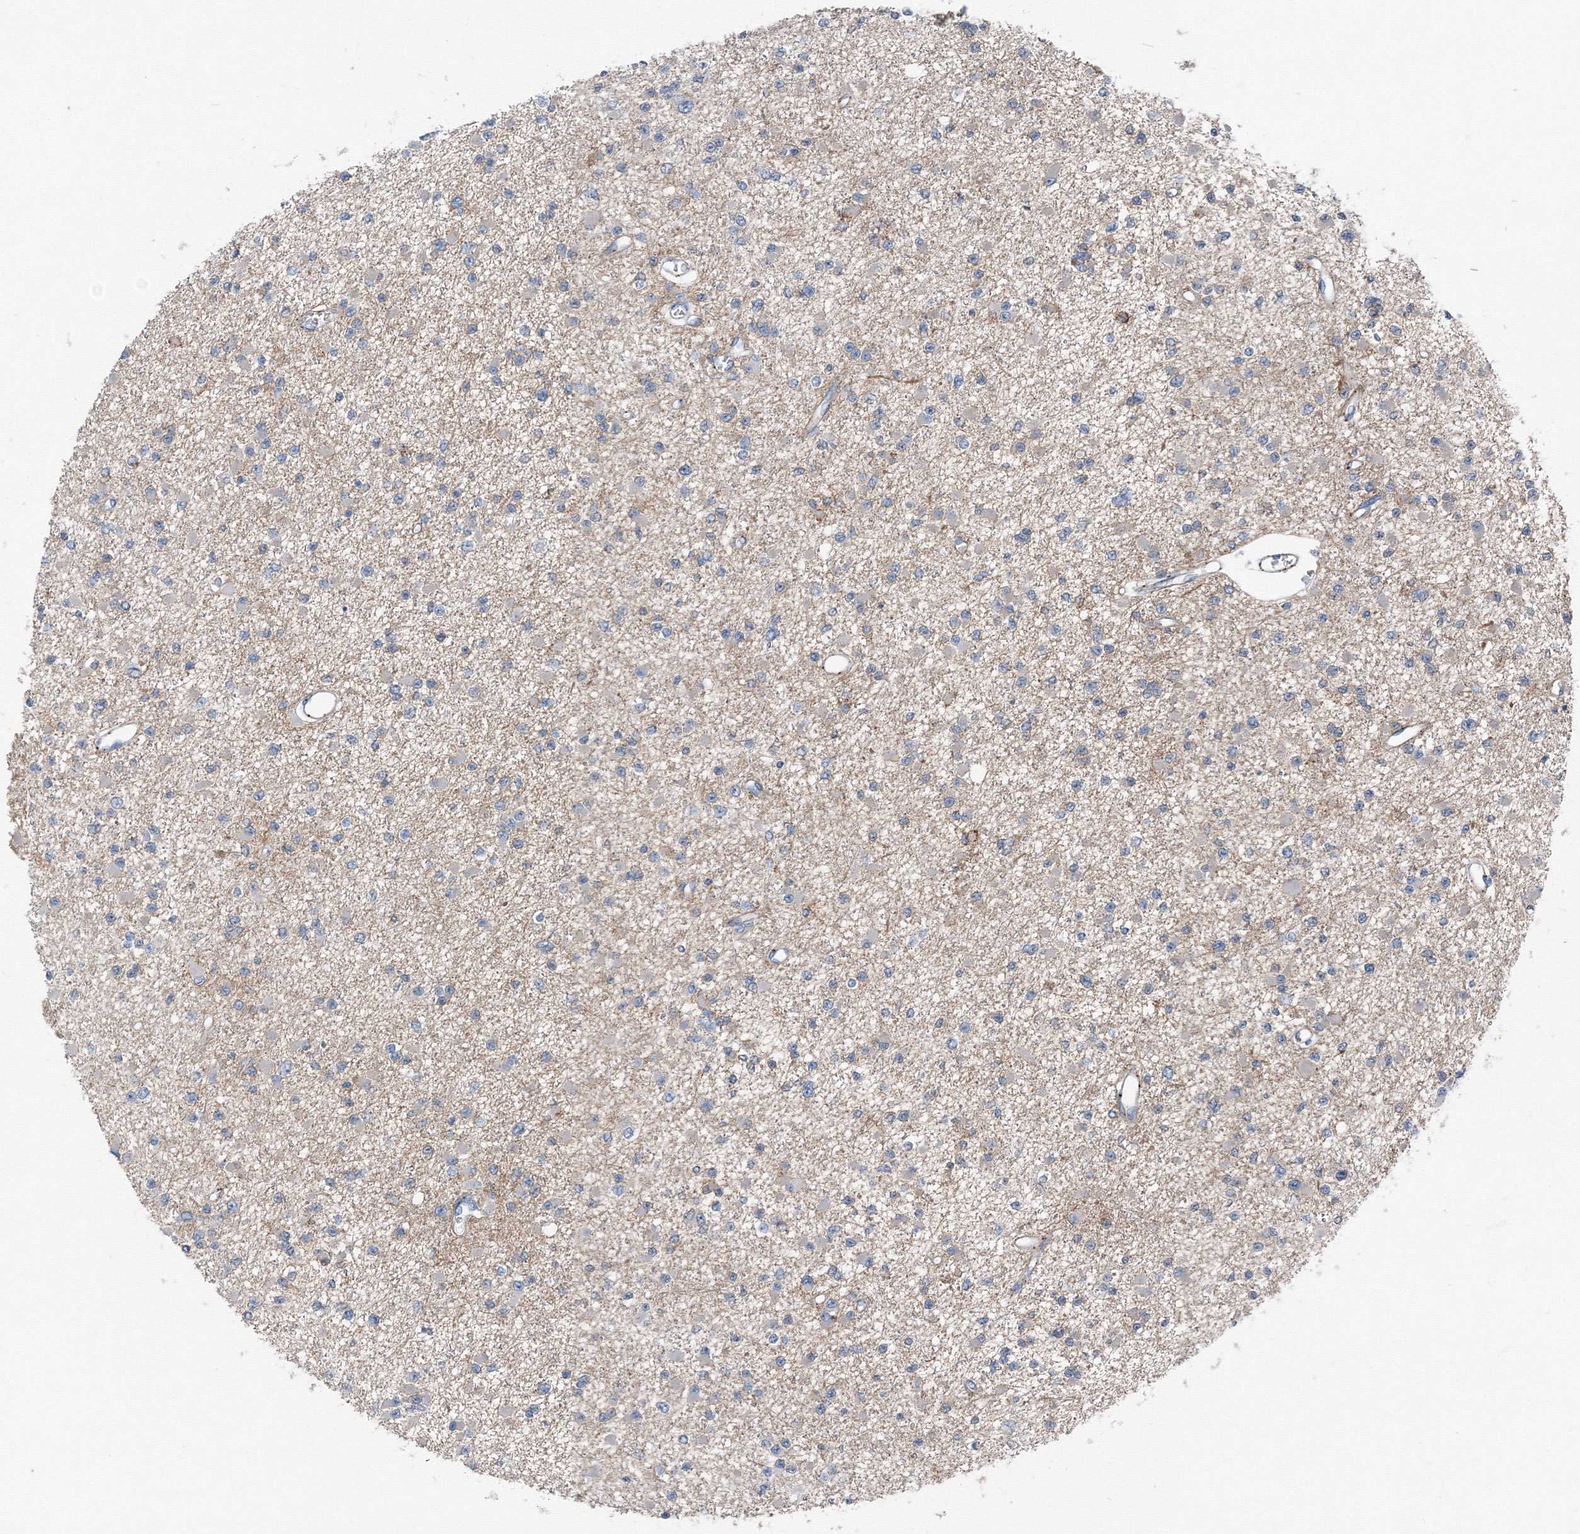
{"staining": {"intensity": "negative", "quantity": "none", "location": "none"}, "tissue": "glioma", "cell_type": "Tumor cells", "image_type": "cancer", "snomed": [{"axis": "morphology", "description": "Glioma, malignant, Low grade"}, {"axis": "topography", "description": "Brain"}], "caption": "There is no significant staining in tumor cells of glioma.", "gene": "AASDH", "patient": {"sex": "female", "age": 22}}